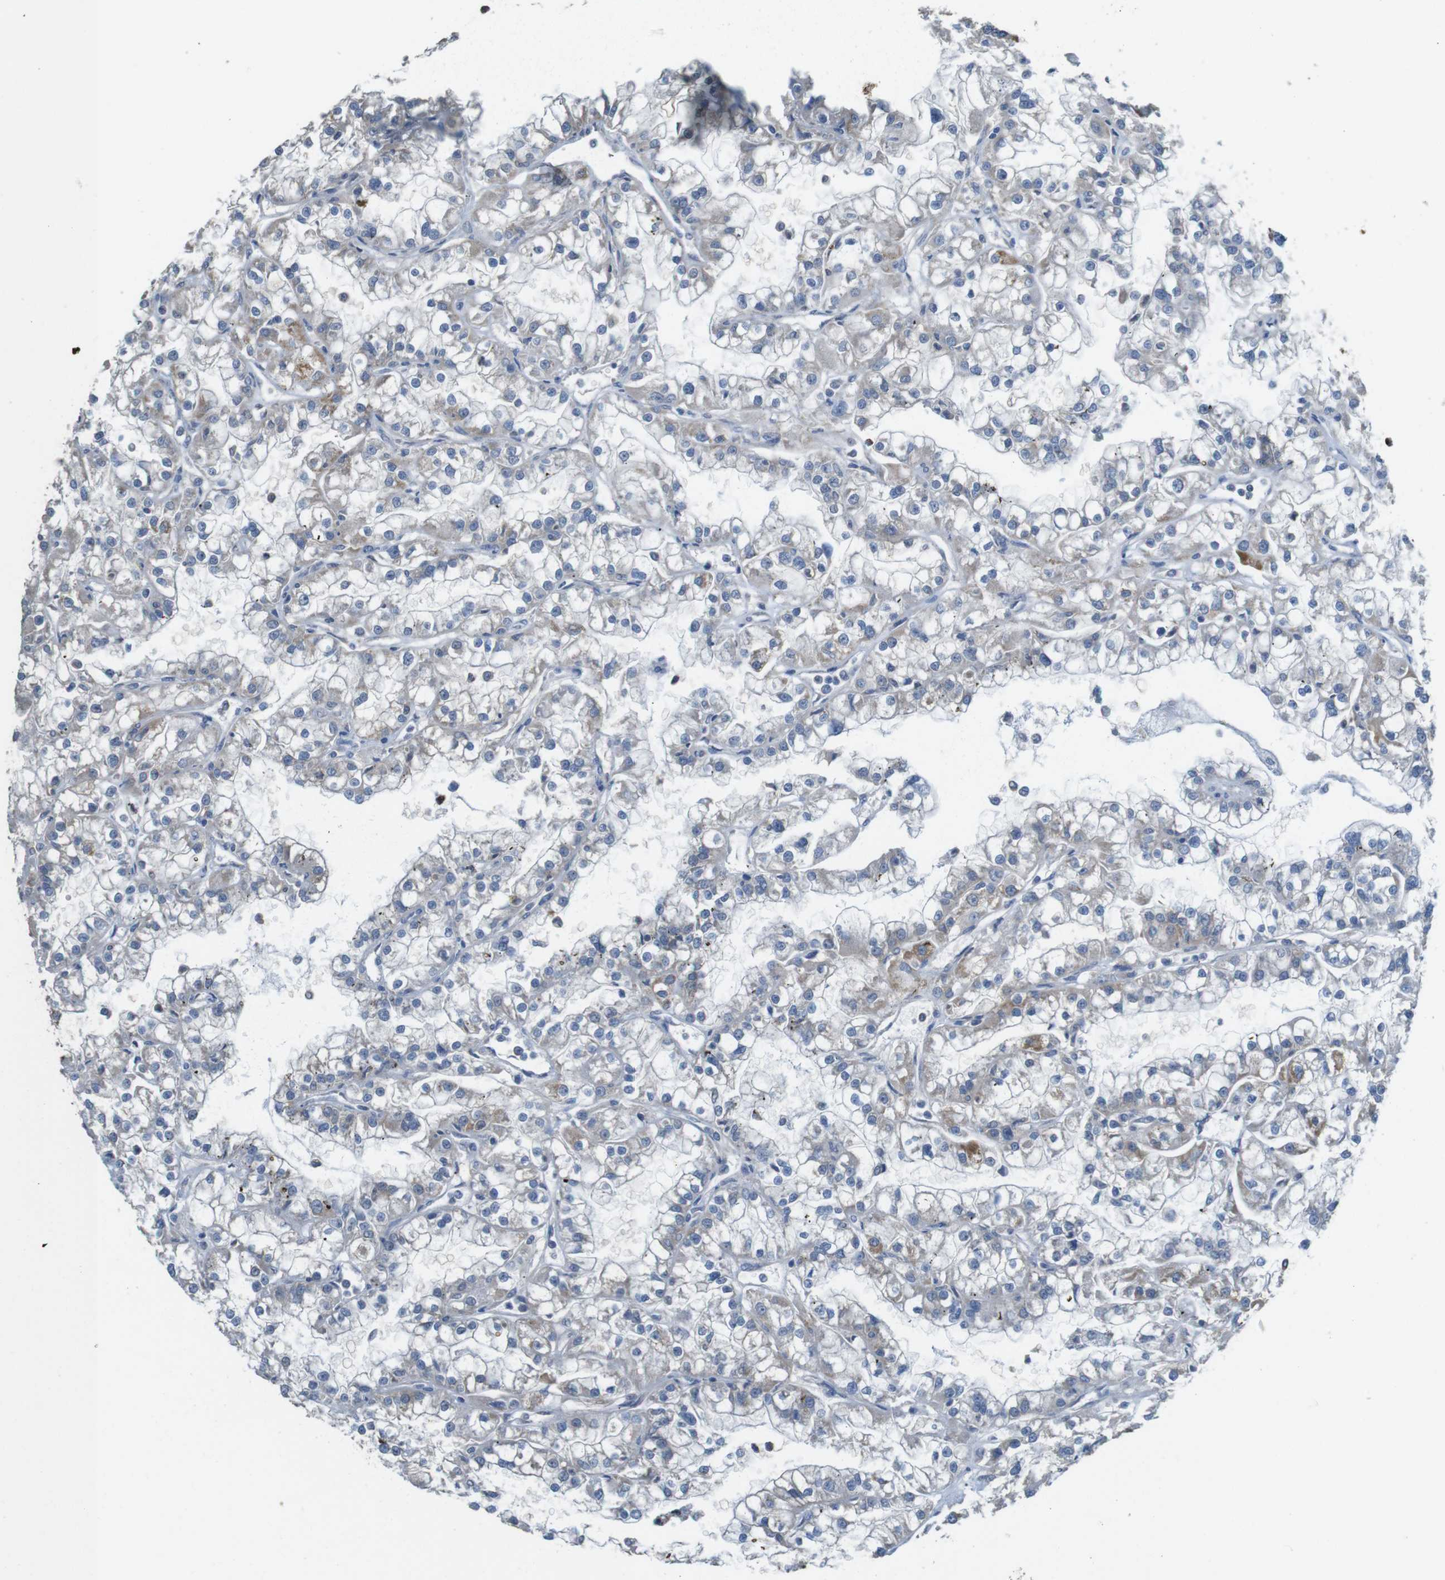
{"staining": {"intensity": "moderate", "quantity": "<25%", "location": "cytoplasmic/membranous"}, "tissue": "renal cancer", "cell_type": "Tumor cells", "image_type": "cancer", "snomed": [{"axis": "morphology", "description": "Adenocarcinoma, NOS"}, {"axis": "topography", "description": "Kidney"}], "caption": "Protein staining demonstrates moderate cytoplasmic/membranous positivity in about <25% of tumor cells in renal cancer.", "gene": "CALHM2", "patient": {"sex": "female", "age": 52}}